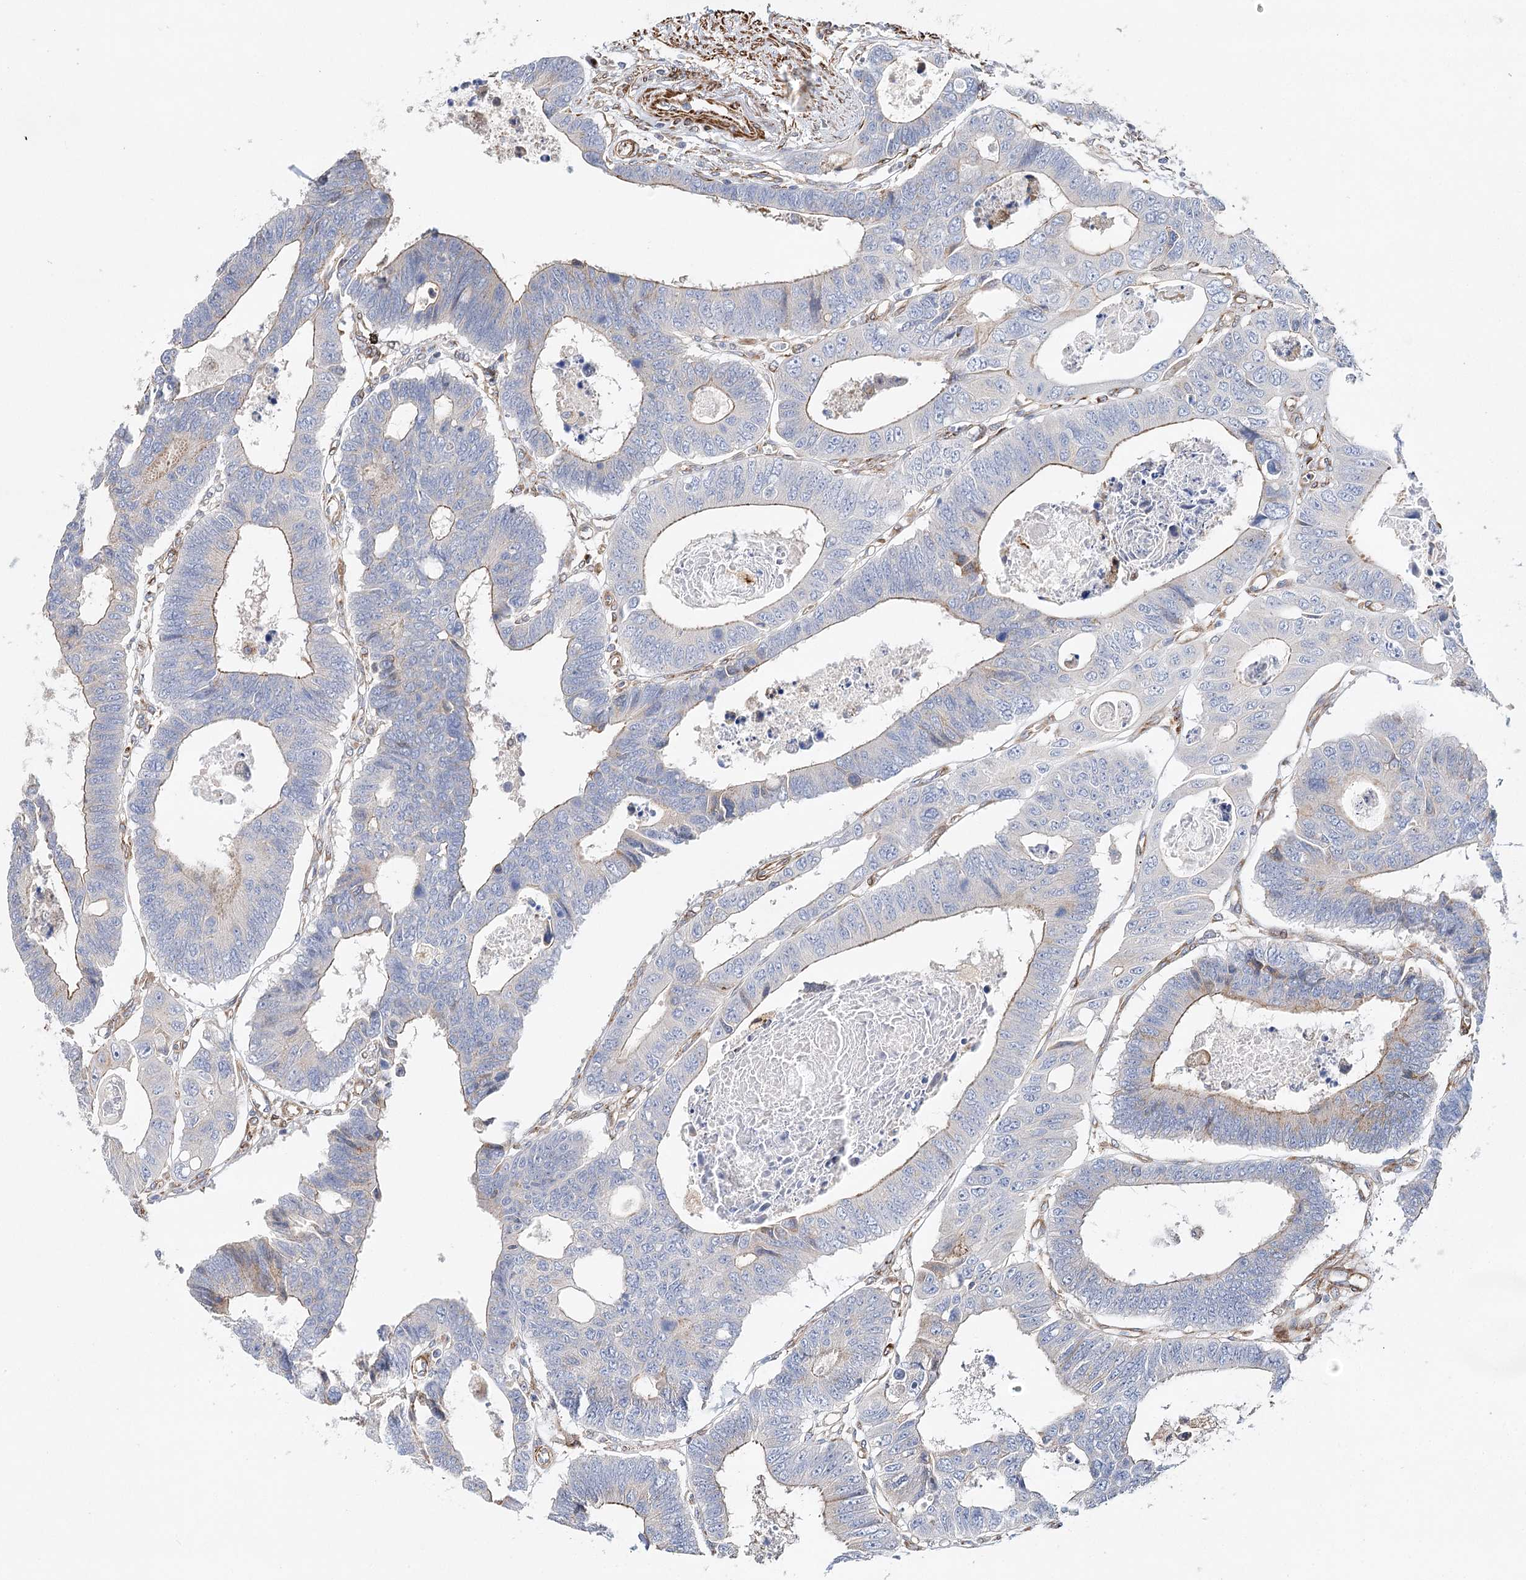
{"staining": {"intensity": "weak", "quantity": "25%-75%", "location": "cytoplasmic/membranous"}, "tissue": "colorectal cancer", "cell_type": "Tumor cells", "image_type": "cancer", "snomed": [{"axis": "morphology", "description": "Adenocarcinoma, NOS"}, {"axis": "topography", "description": "Rectum"}], "caption": "Colorectal cancer (adenocarcinoma) stained with IHC exhibits weak cytoplasmic/membranous staining in about 25%-75% of tumor cells.", "gene": "ABRAXAS2", "patient": {"sex": "male", "age": 84}}